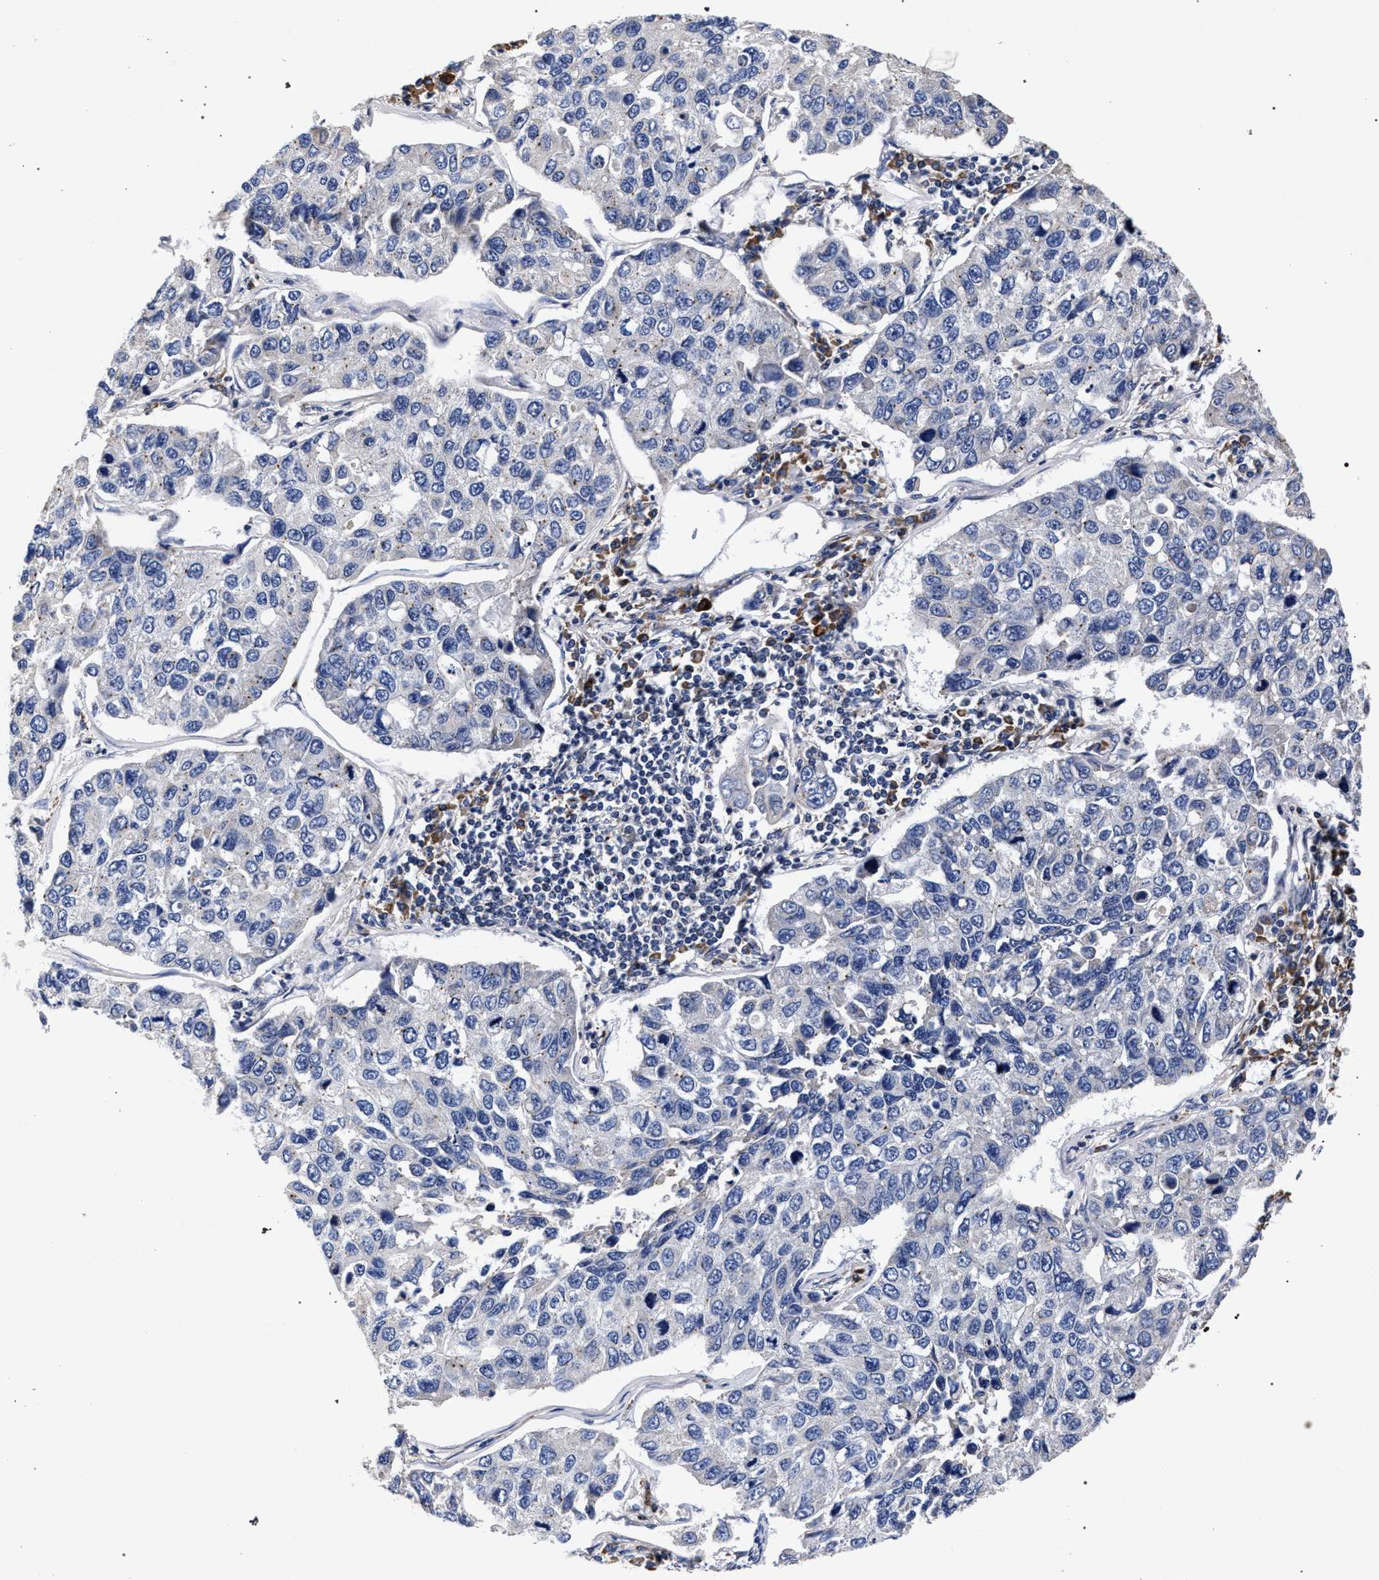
{"staining": {"intensity": "negative", "quantity": "none", "location": "none"}, "tissue": "lung cancer", "cell_type": "Tumor cells", "image_type": "cancer", "snomed": [{"axis": "morphology", "description": "Adenocarcinoma, NOS"}, {"axis": "topography", "description": "Lung"}], "caption": "IHC image of human lung adenocarcinoma stained for a protein (brown), which reveals no expression in tumor cells.", "gene": "CFAP95", "patient": {"sex": "male", "age": 64}}